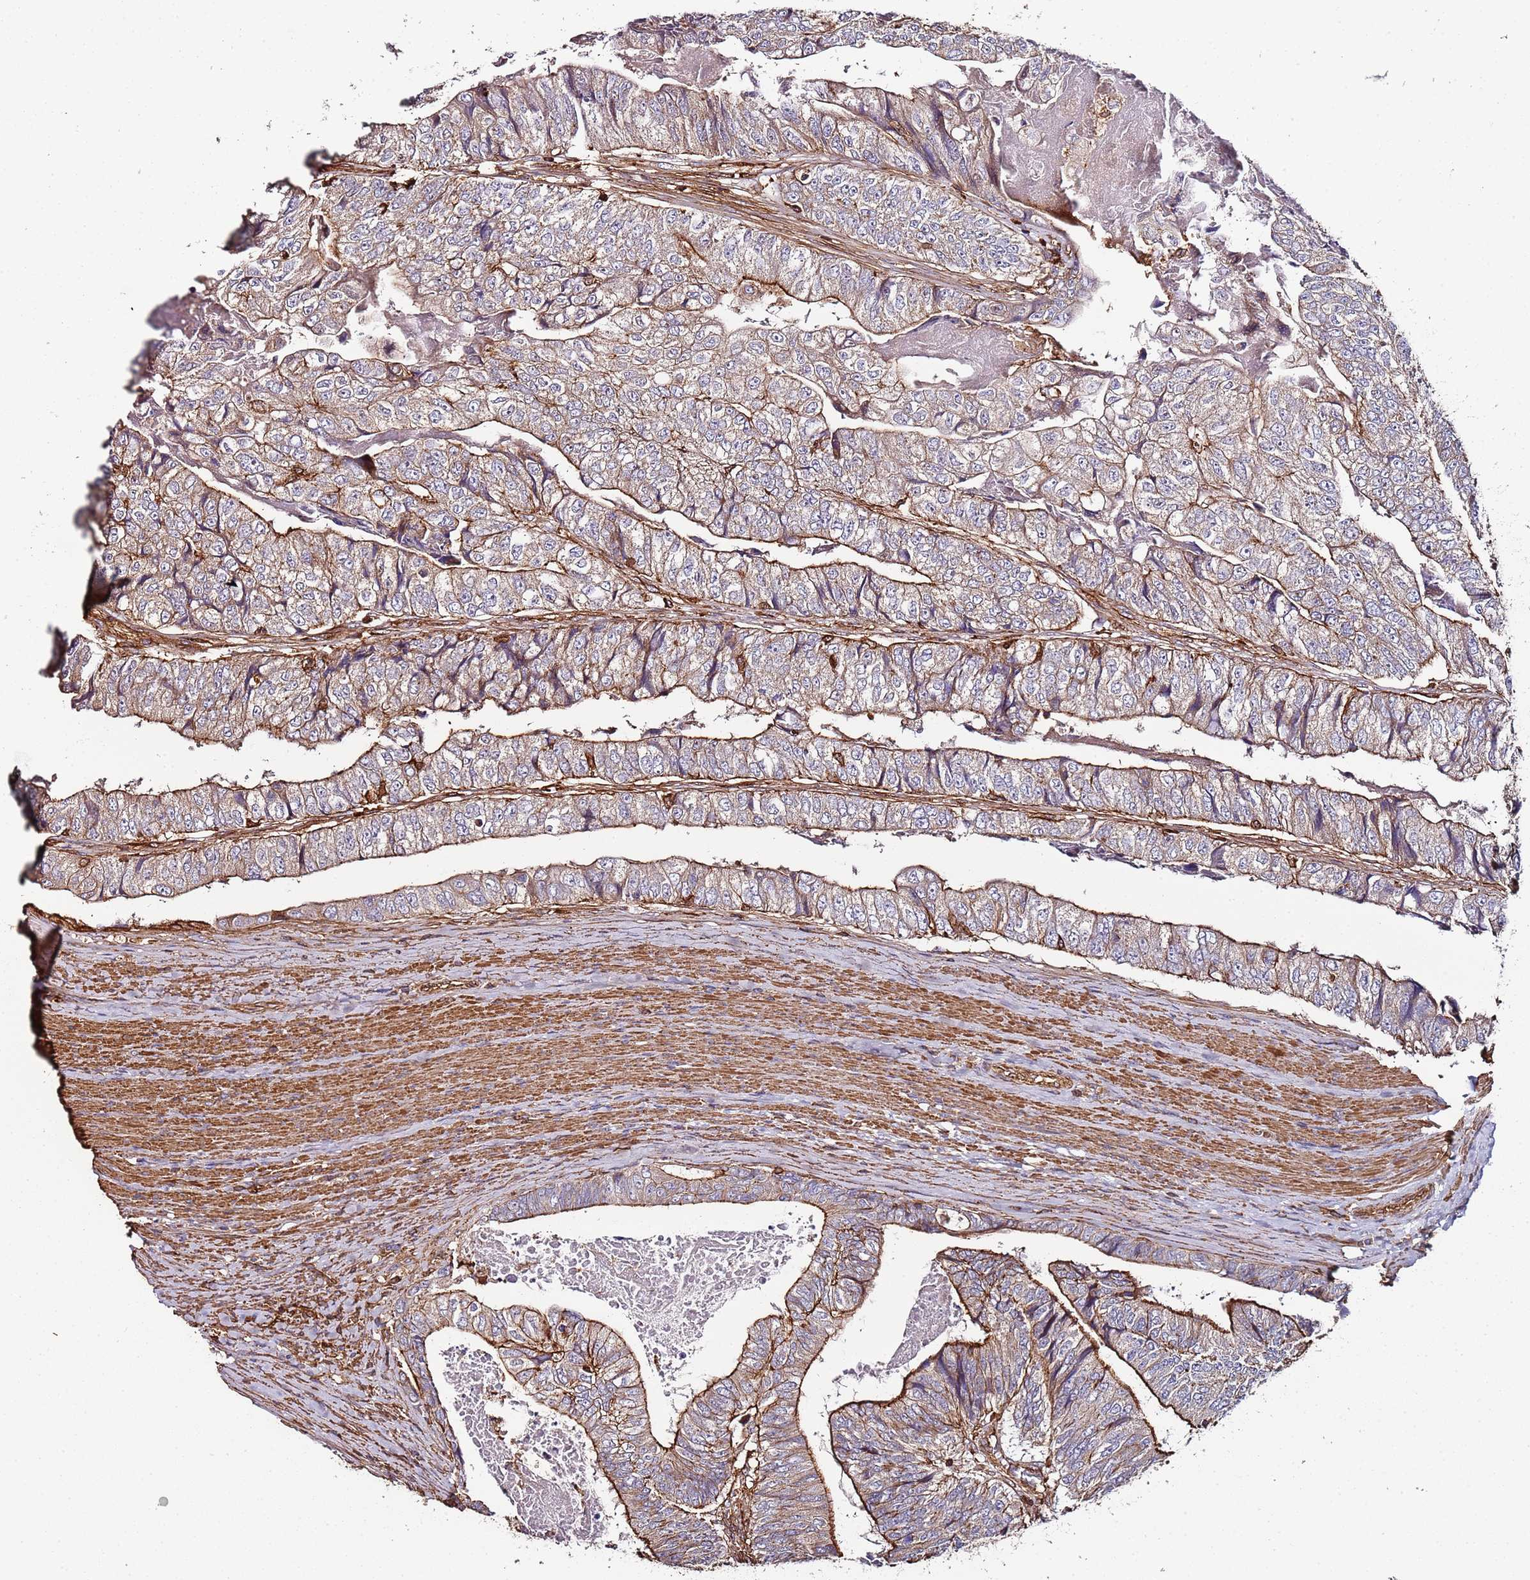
{"staining": {"intensity": "moderate", "quantity": "<25%", "location": "cytoplasmic/membranous"}, "tissue": "colorectal cancer", "cell_type": "Tumor cells", "image_type": "cancer", "snomed": [{"axis": "morphology", "description": "Adenocarcinoma, NOS"}, {"axis": "topography", "description": "Colon"}], "caption": "There is low levels of moderate cytoplasmic/membranous positivity in tumor cells of colorectal cancer, as demonstrated by immunohistochemical staining (brown color).", "gene": "CYP2U1", "patient": {"sex": "female", "age": 67}}